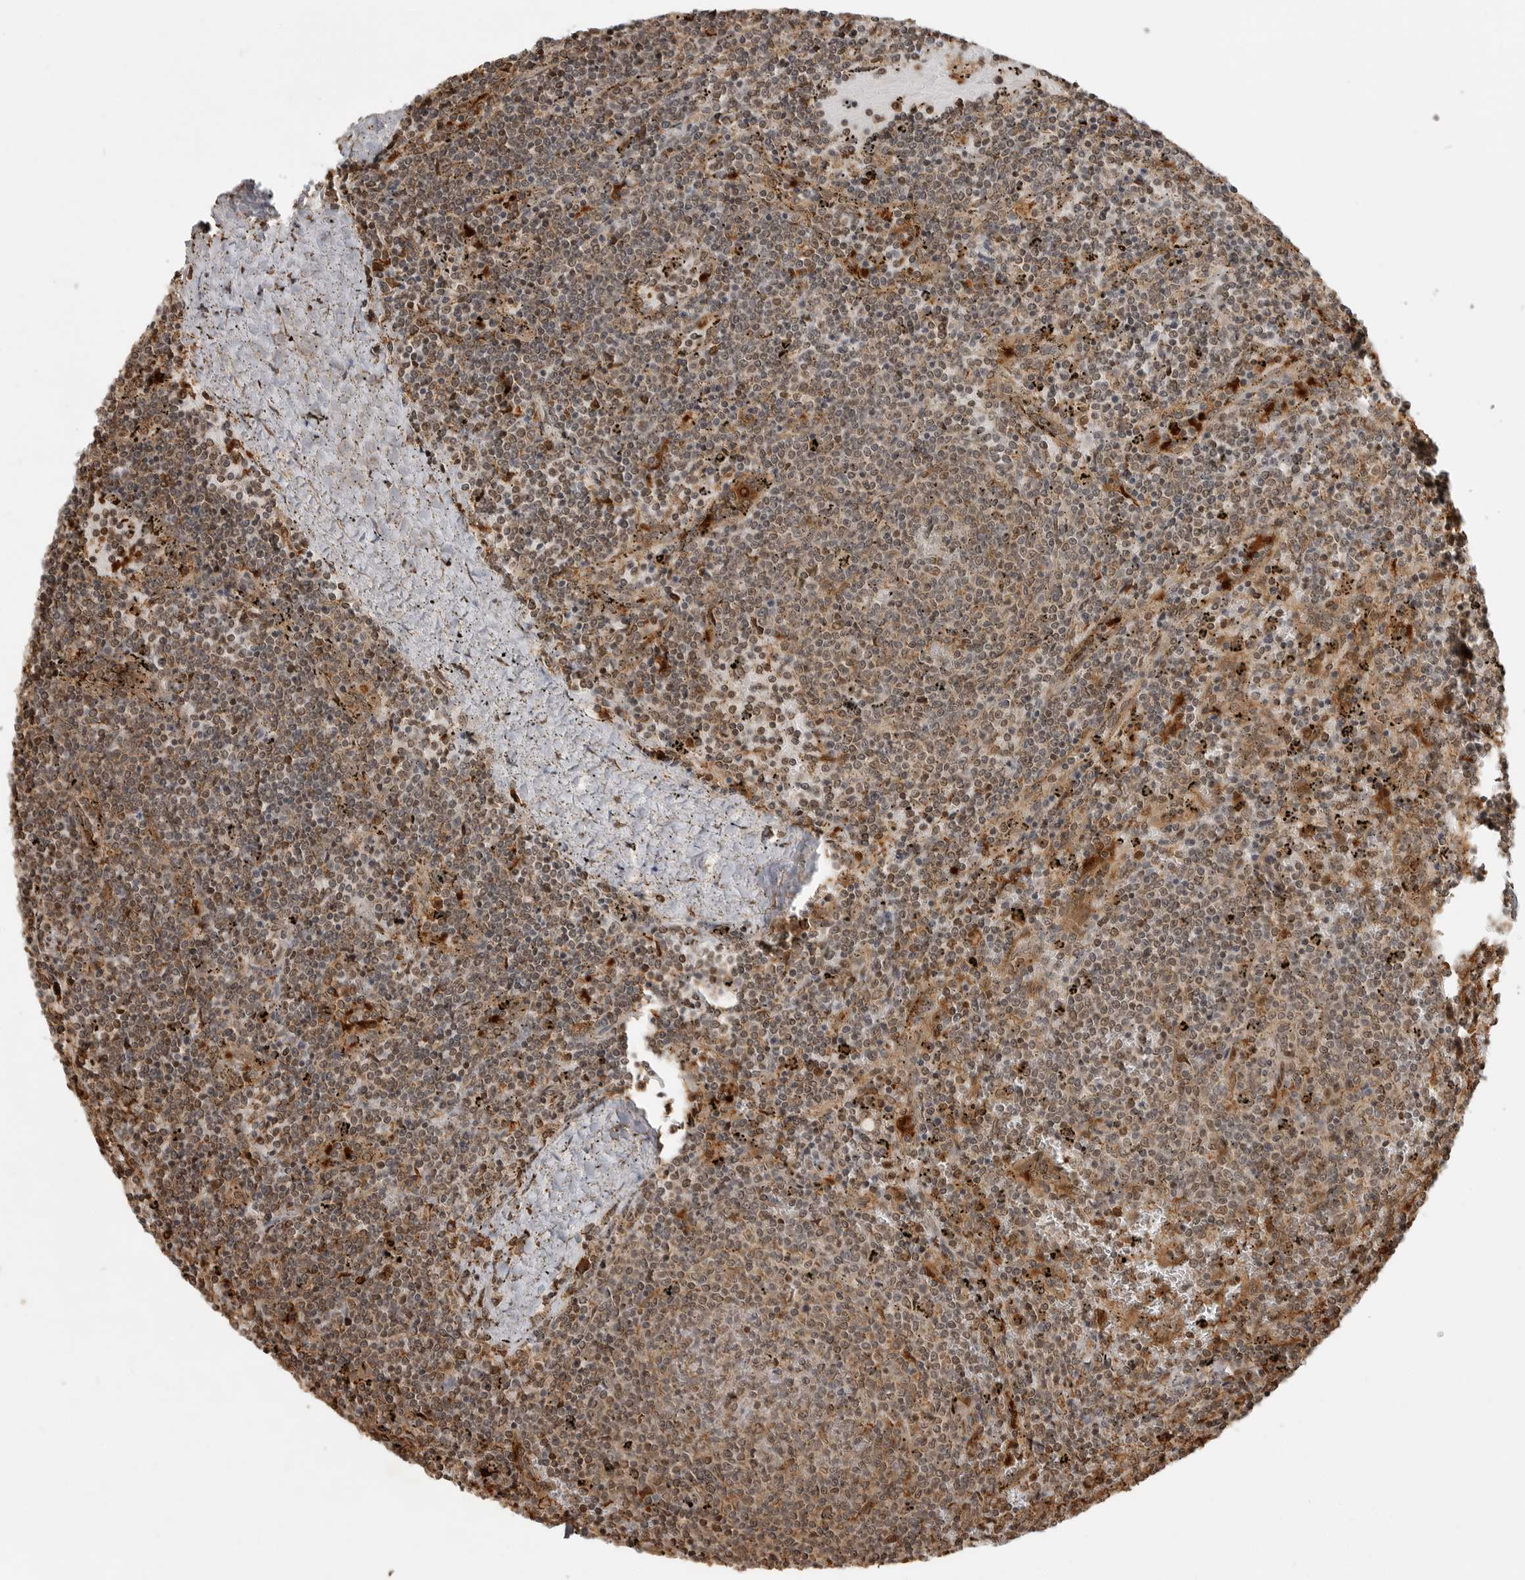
{"staining": {"intensity": "weak", "quantity": ">75%", "location": "cytoplasmic/membranous,nuclear"}, "tissue": "lymphoma", "cell_type": "Tumor cells", "image_type": "cancer", "snomed": [{"axis": "morphology", "description": "Malignant lymphoma, non-Hodgkin's type, Low grade"}, {"axis": "topography", "description": "Spleen"}], "caption": "An immunohistochemistry (IHC) histopathology image of neoplastic tissue is shown. Protein staining in brown shows weak cytoplasmic/membranous and nuclear positivity in low-grade malignant lymphoma, non-Hodgkin's type within tumor cells. (IHC, brightfield microscopy, high magnification).", "gene": "BMP2K", "patient": {"sex": "female", "age": 50}}